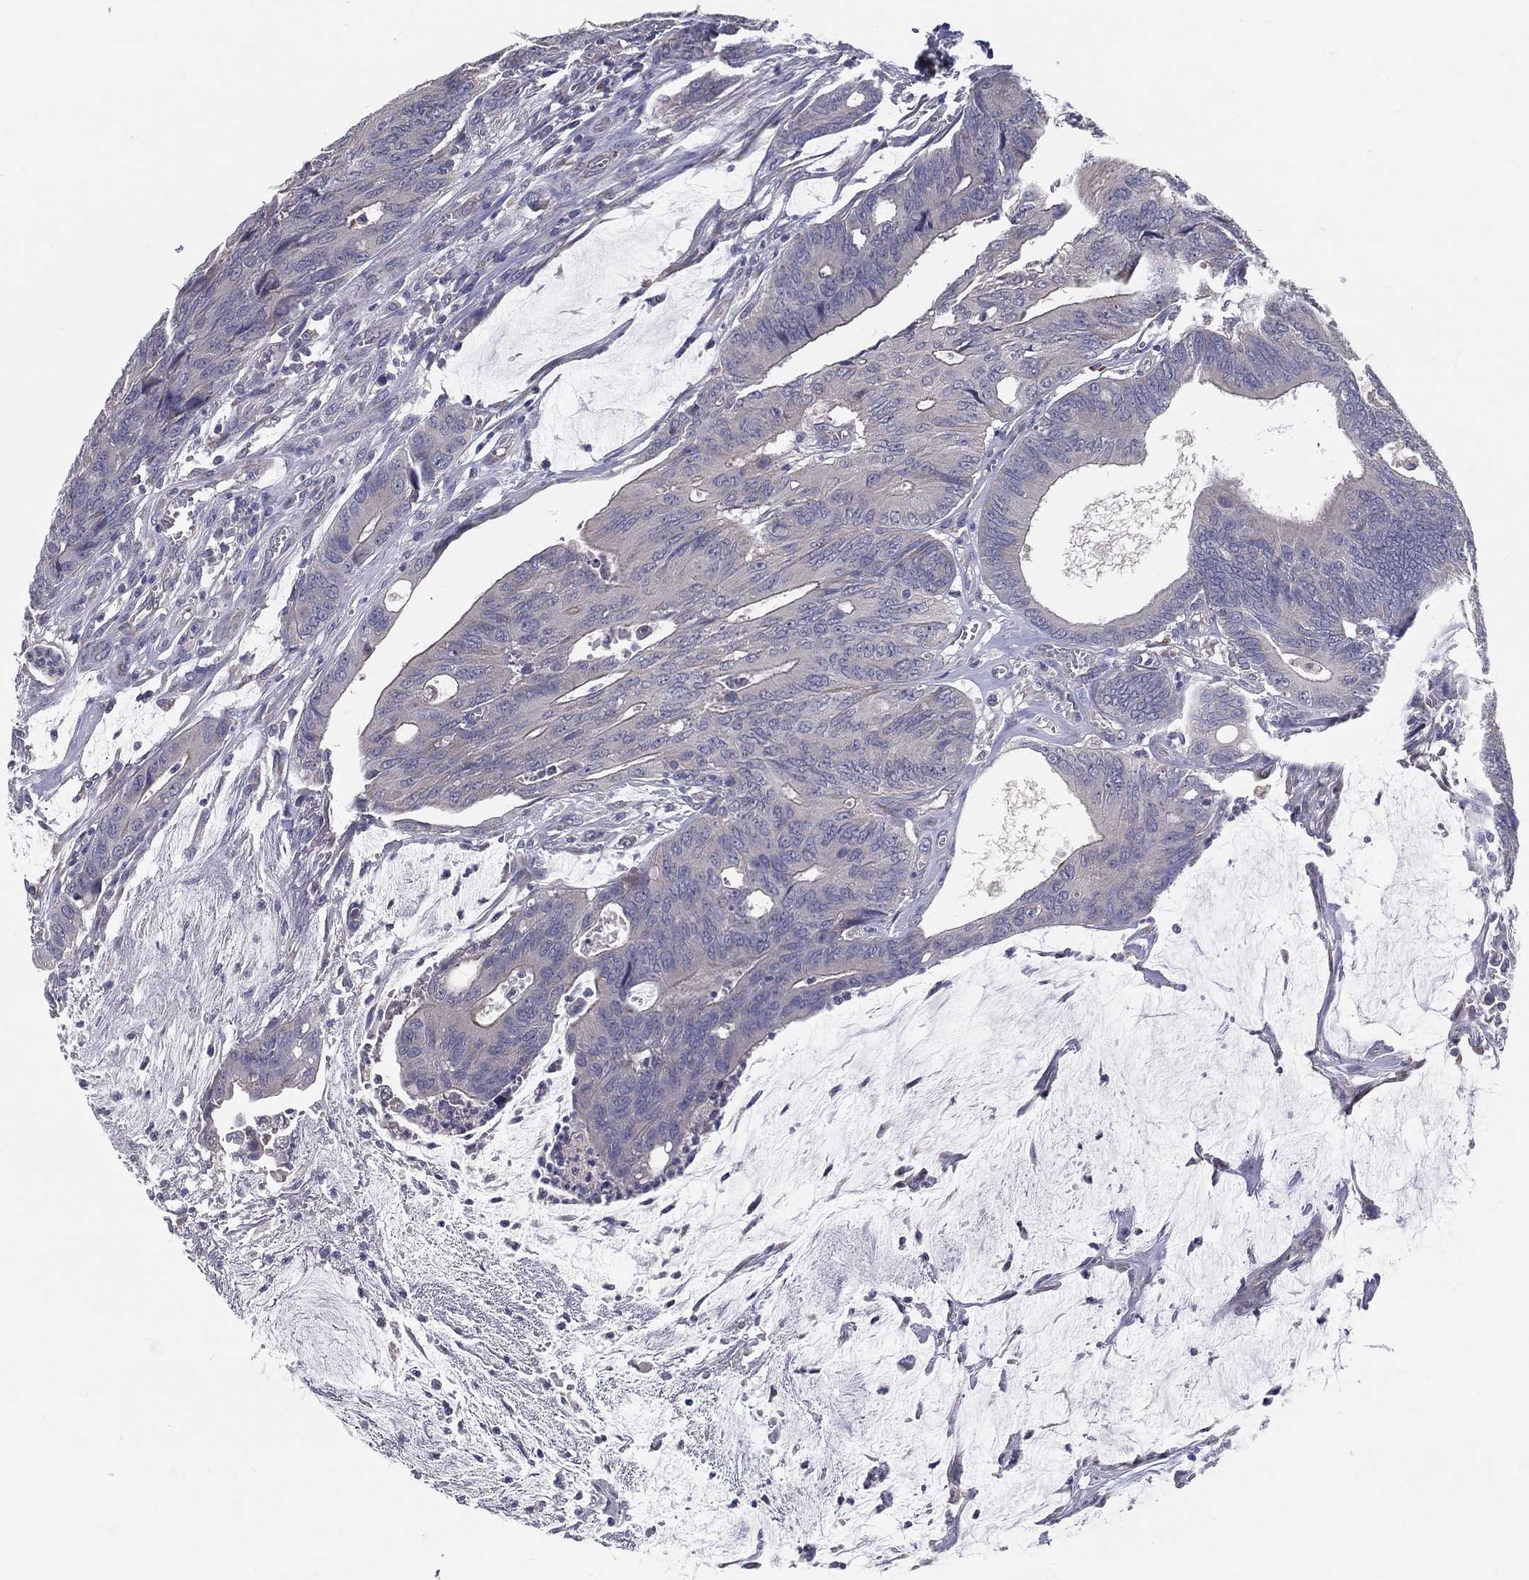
{"staining": {"intensity": "negative", "quantity": "none", "location": "none"}, "tissue": "colorectal cancer", "cell_type": "Tumor cells", "image_type": "cancer", "snomed": [{"axis": "morphology", "description": "Normal tissue, NOS"}, {"axis": "morphology", "description": "Adenocarcinoma, NOS"}, {"axis": "topography", "description": "Colon"}], "caption": "DAB (3,3'-diaminobenzidine) immunohistochemical staining of adenocarcinoma (colorectal) shows no significant expression in tumor cells.", "gene": "PCSK1", "patient": {"sex": "male", "age": 65}}